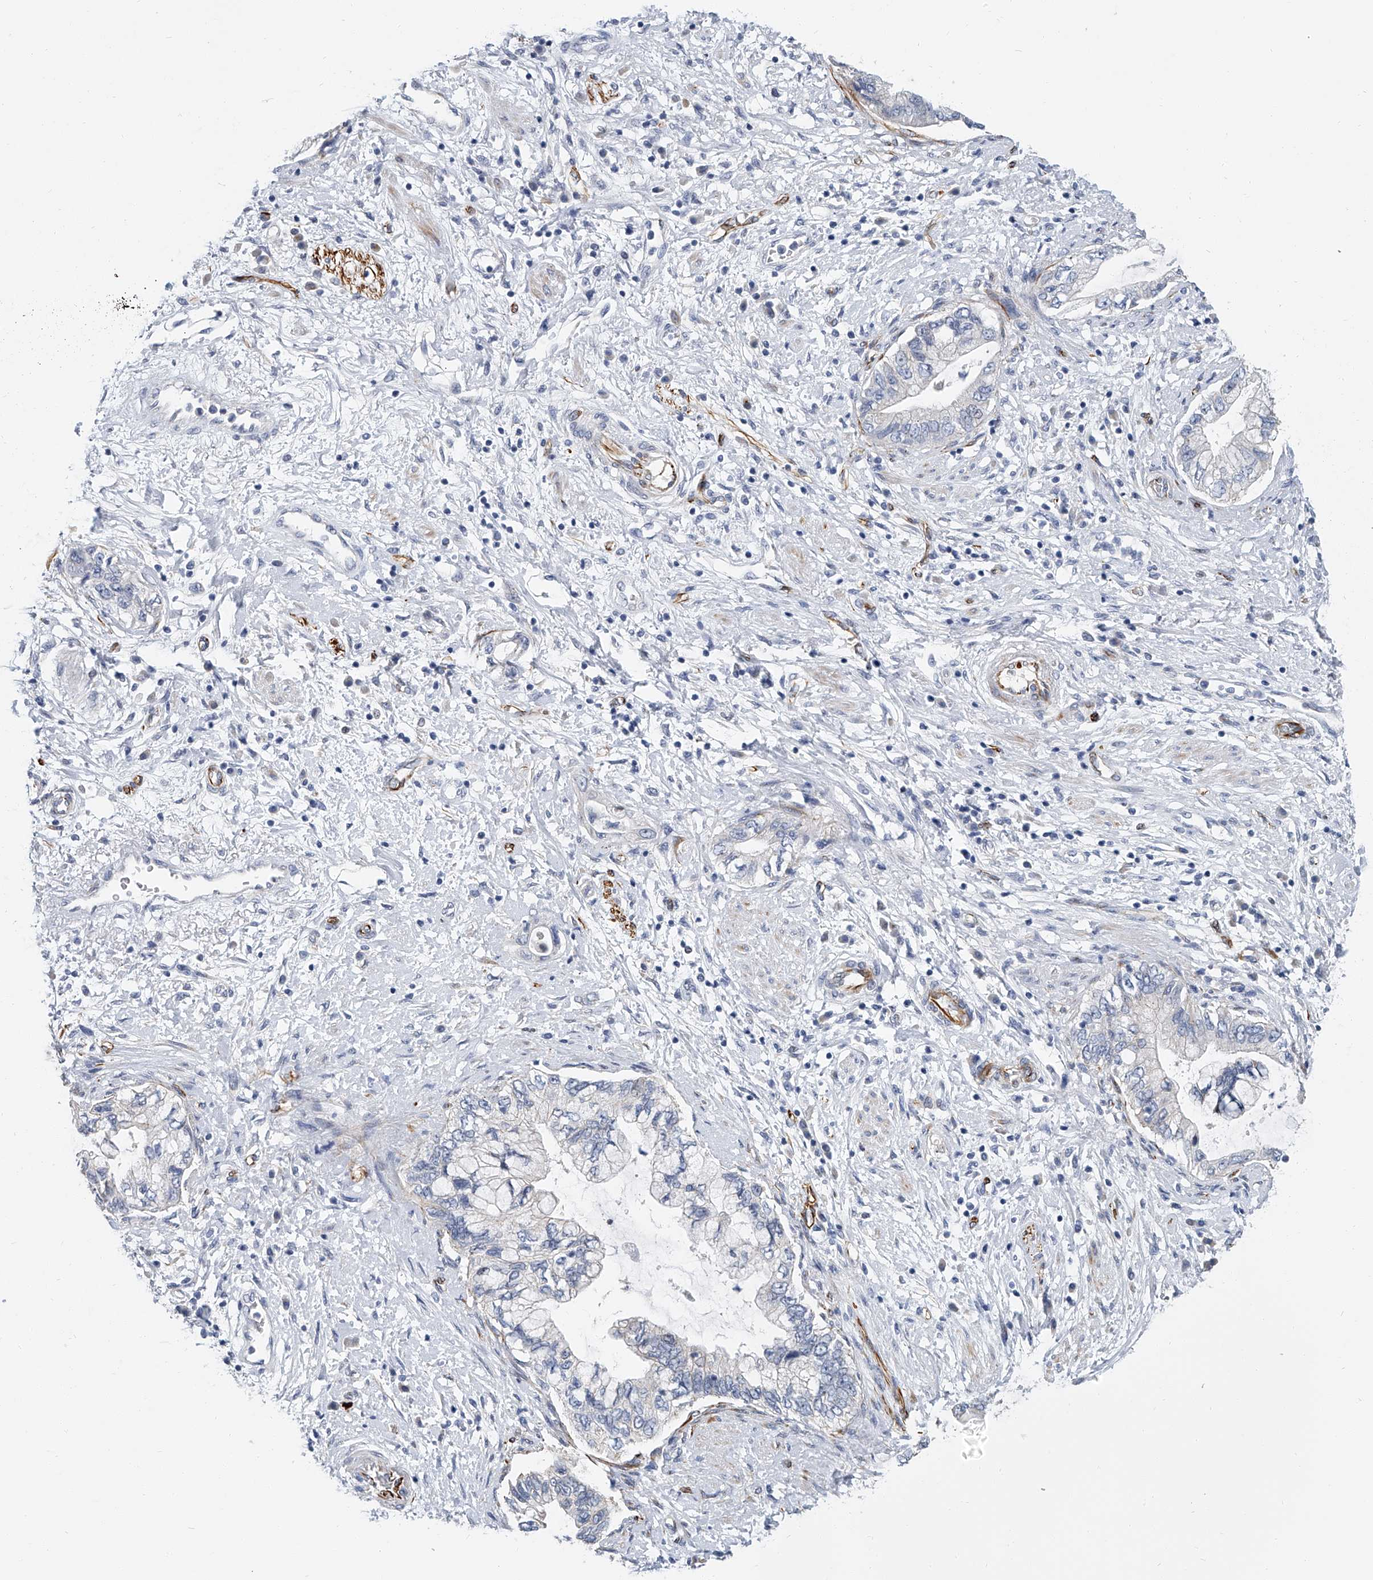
{"staining": {"intensity": "negative", "quantity": "none", "location": "none"}, "tissue": "pancreatic cancer", "cell_type": "Tumor cells", "image_type": "cancer", "snomed": [{"axis": "morphology", "description": "Adenocarcinoma, NOS"}, {"axis": "topography", "description": "Pancreas"}], "caption": "DAB immunohistochemical staining of human pancreatic adenocarcinoma displays no significant staining in tumor cells.", "gene": "KIRREL1", "patient": {"sex": "female", "age": 73}}